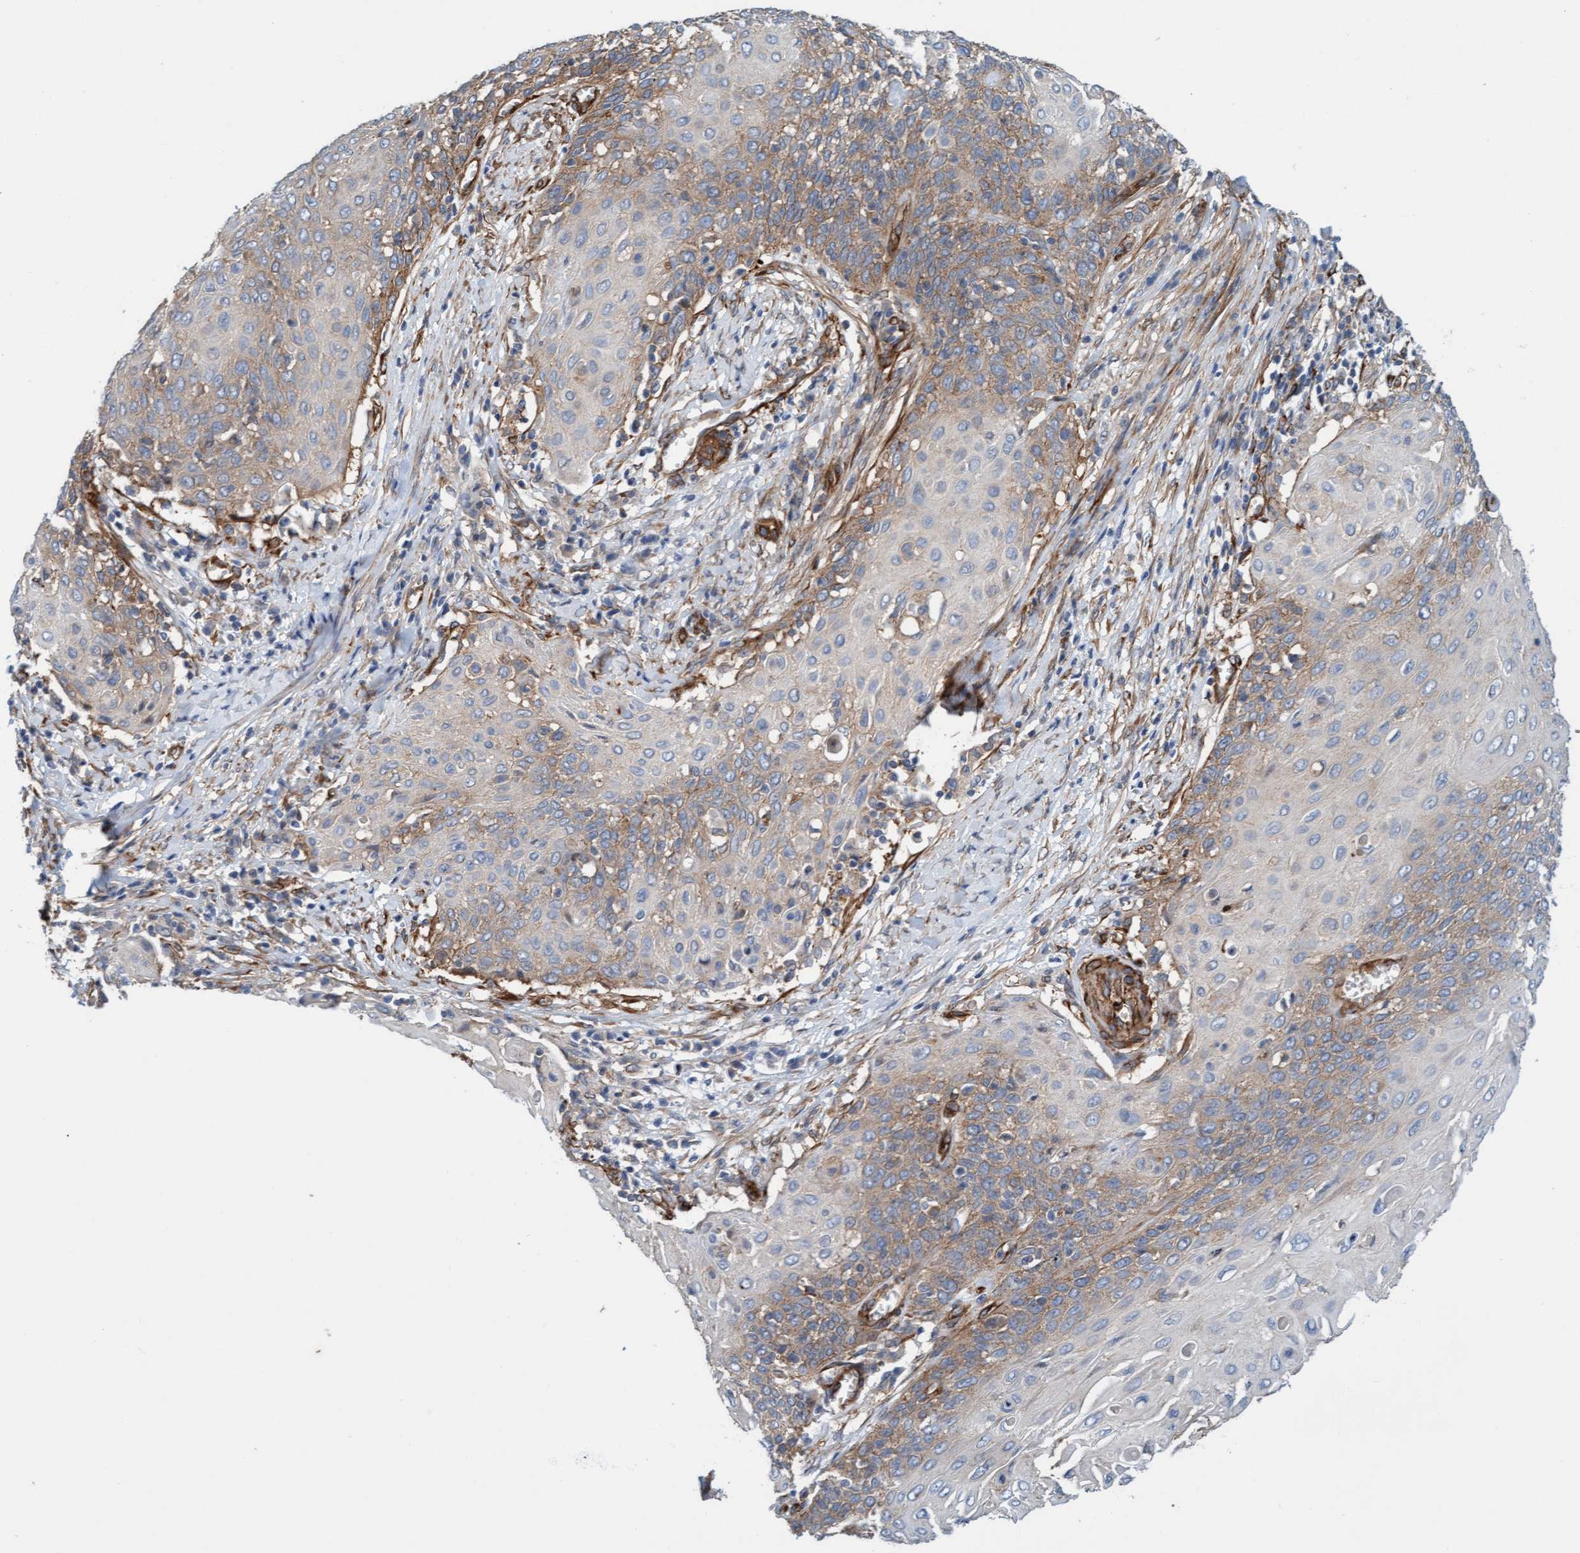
{"staining": {"intensity": "moderate", "quantity": "25%-75%", "location": "cytoplasmic/membranous"}, "tissue": "cervical cancer", "cell_type": "Tumor cells", "image_type": "cancer", "snomed": [{"axis": "morphology", "description": "Squamous cell carcinoma, NOS"}, {"axis": "topography", "description": "Cervix"}], "caption": "Brown immunohistochemical staining in cervical squamous cell carcinoma exhibits moderate cytoplasmic/membranous staining in about 25%-75% of tumor cells.", "gene": "FMNL3", "patient": {"sex": "female", "age": 39}}